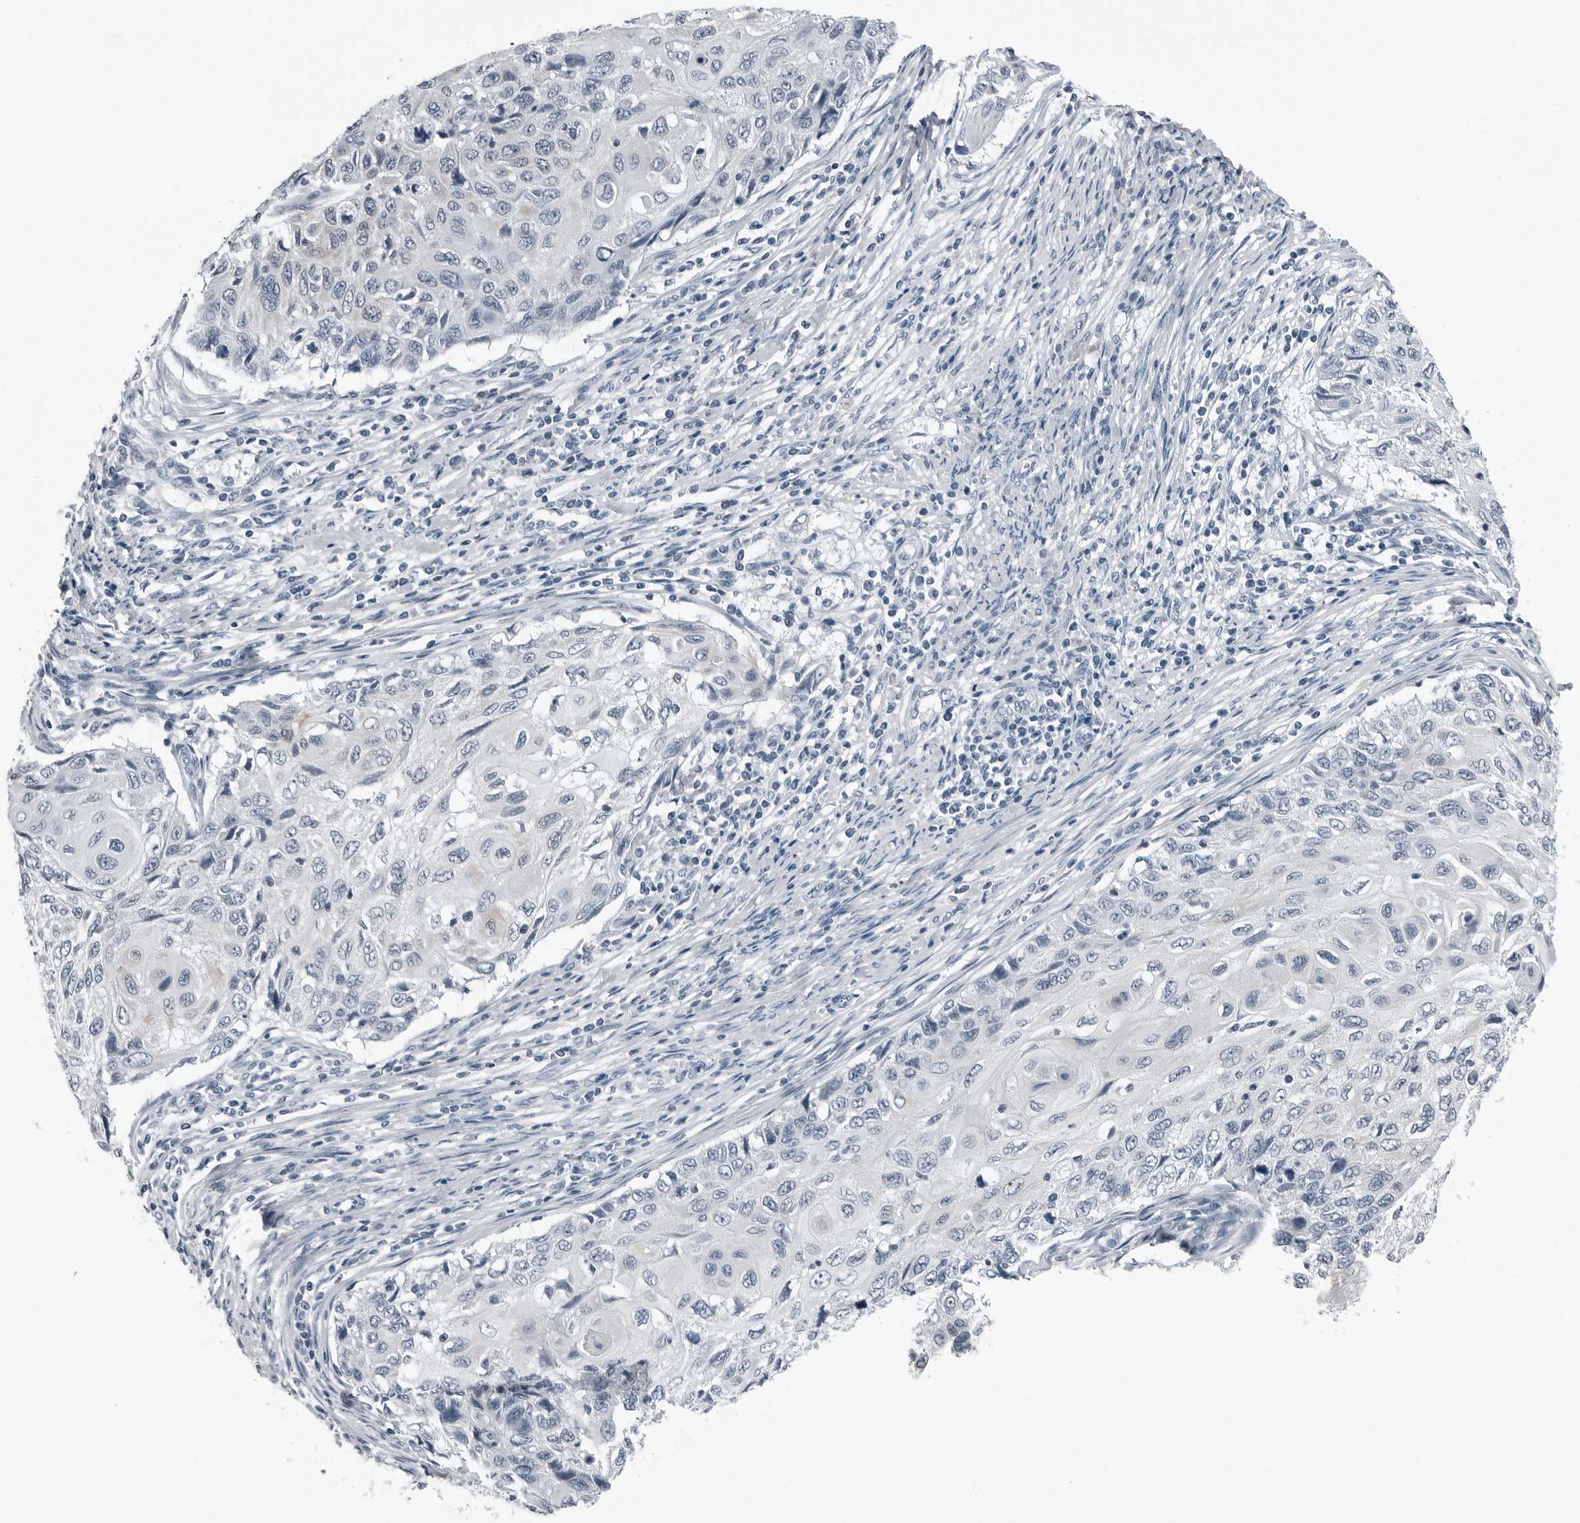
{"staining": {"intensity": "negative", "quantity": "none", "location": "none"}, "tissue": "cervical cancer", "cell_type": "Tumor cells", "image_type": "cancer", "snomed": [{"axis": "morphology", "description": "Squamous cell carcinoma, NOS"}, {"axis": "topography", "description": "Cervix"}], "caption": "This histopathology image is of squamous cell carcinoma (cervical) stained with immunohistochemistry (IHC) to label a protein in brown with the nuclei are counter-stained blue. There is no staining in tumor cells. Brightfield microscopy of immunohistochemistry stained with DAB (brown) and hematoxylin (blue), captured at high magnification.", "gene": "SPINK1", "patient": {"sex": "female", "age": 70}}